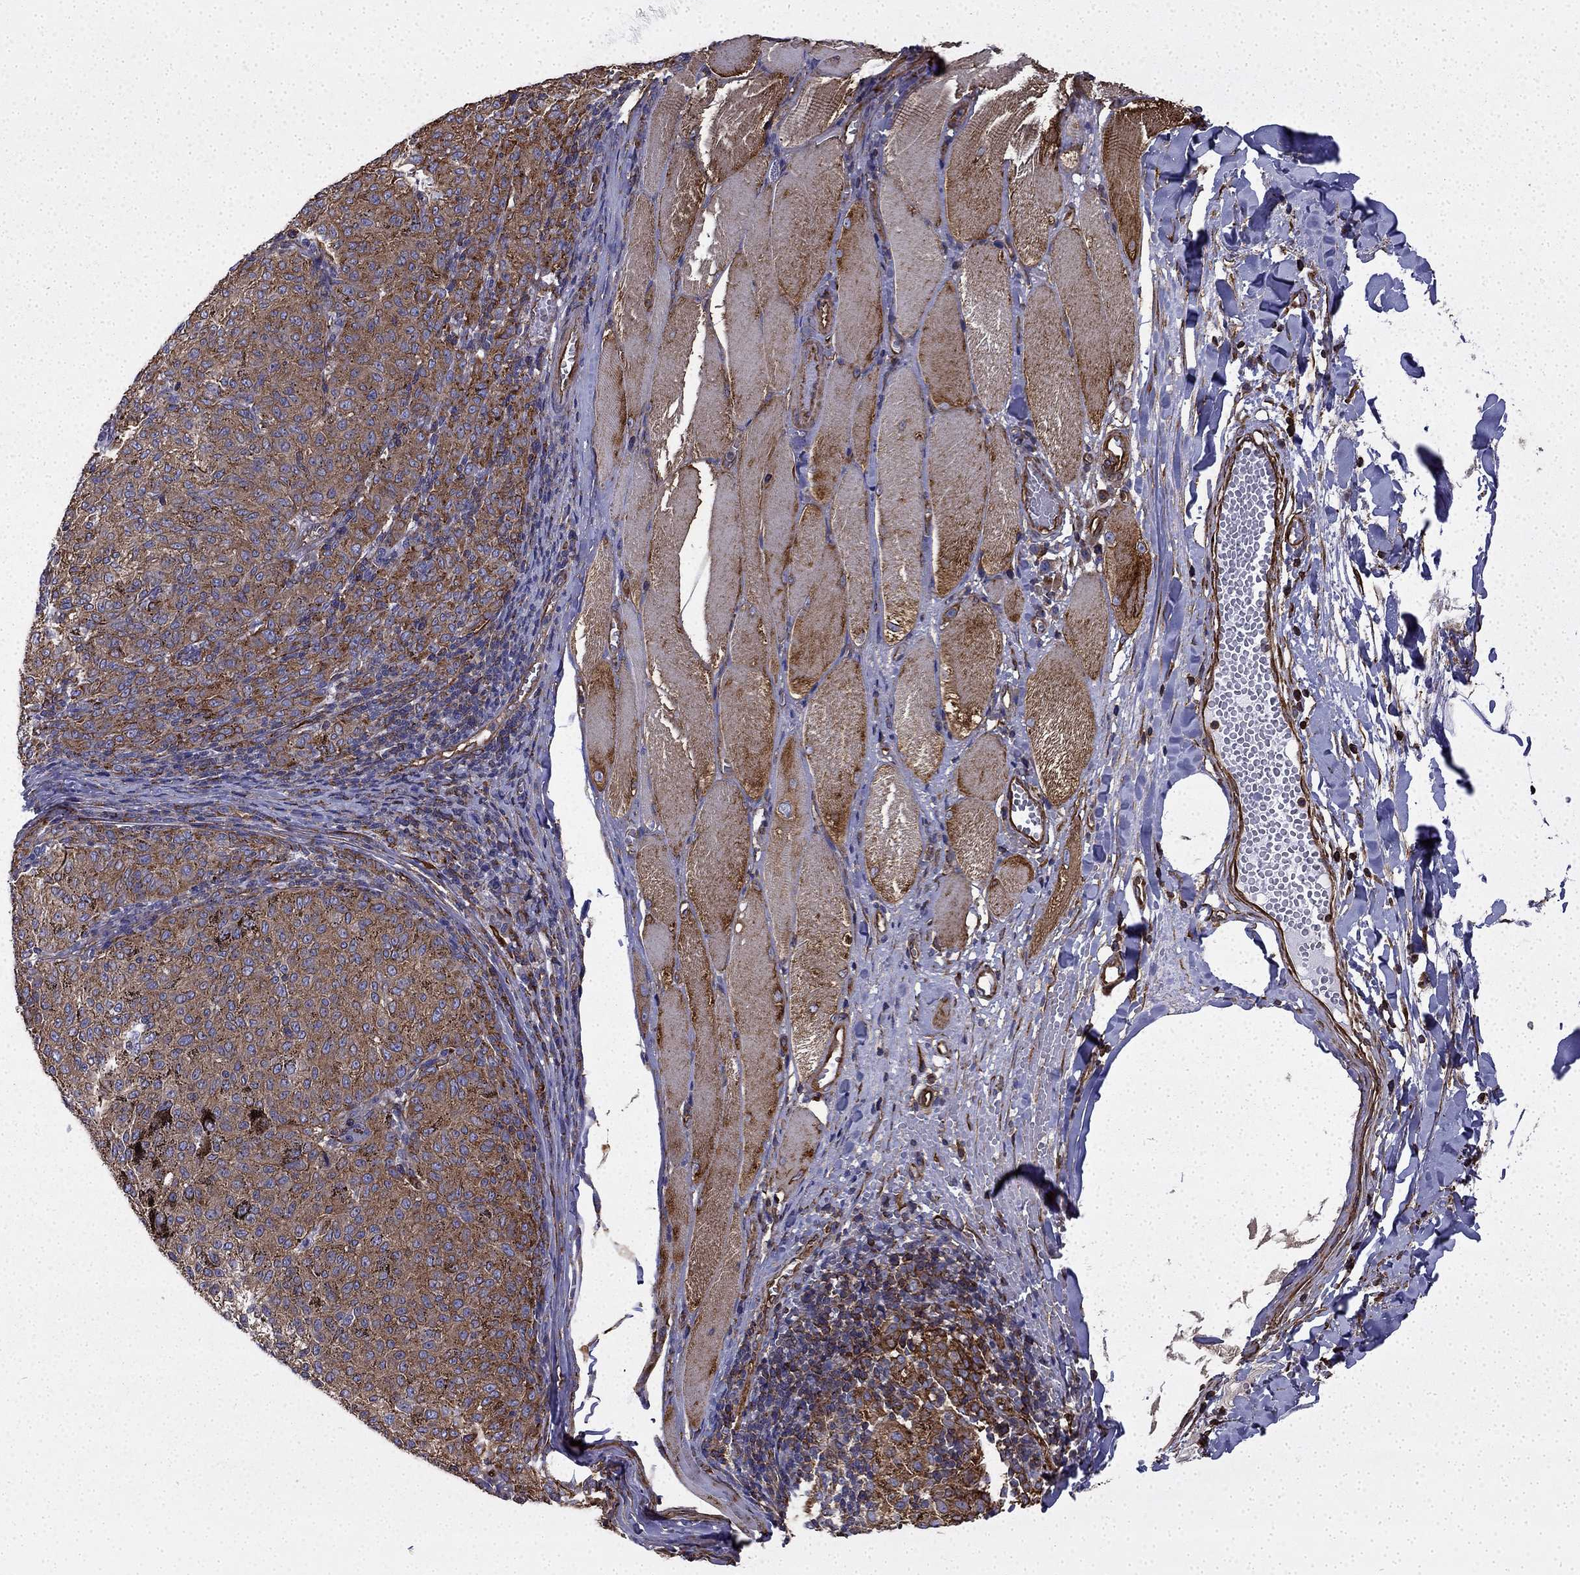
{"staining": {"intensity": "strong", "quantity": ">75%", "location": "cytoplasmic/membranous"}, "tissue": "melanoma", "cell_type": "Tumor cells", "image_type": "cancer", "snomed": [{"axis": "morphology", "description": "Malignant melanoma, NOS"}, {"axis": "topography", "description": "Skin"}], "caption": "IHC image of malignant melanoma stained for a protein (brown), which reveals high levels of strong cytoplasmic/membranous positivity in approximately >75% of tumor cells.", "gene": "MAP4", "patient": {"sex": "female", "age": 72}}